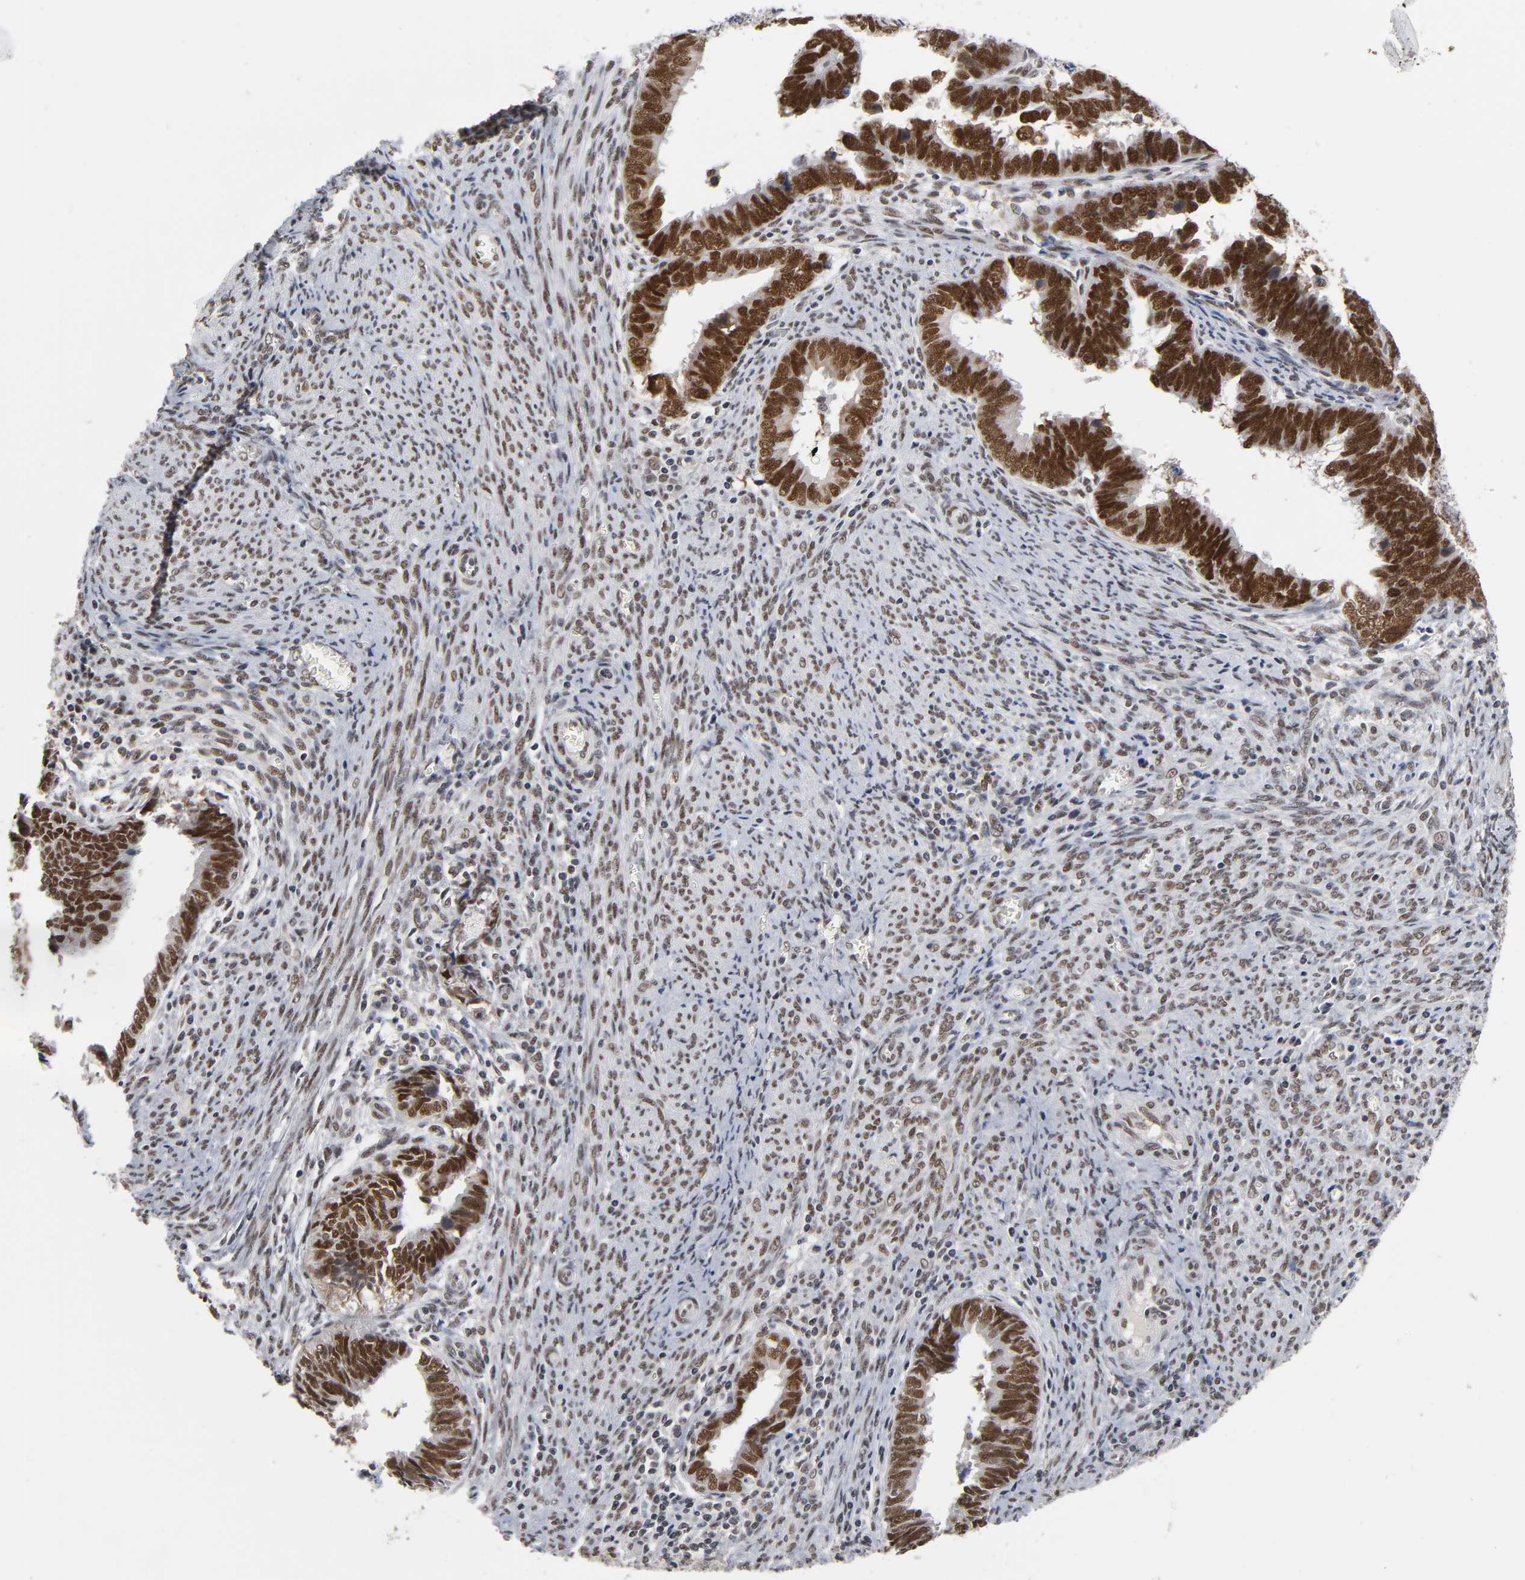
{"staining": {"intensity": "strong", "quantity": ">75%", "location": "nuclear"}, "tissue": "endometrial cancer", "cell_type": "Tumor cells", "image_type": "cancer", "snomed": [{"axis": "morphology", "description": "Adenocarcinoma, NOS"}, {"axis": "topography", "description": "Endometrium"}], "caption": "A brown stain highlights strong nuclear expression of a protein in human endometrial cancer tumor cells.", "gene": "TRIM33", "patient": {"sex": "female", "age": 75}}